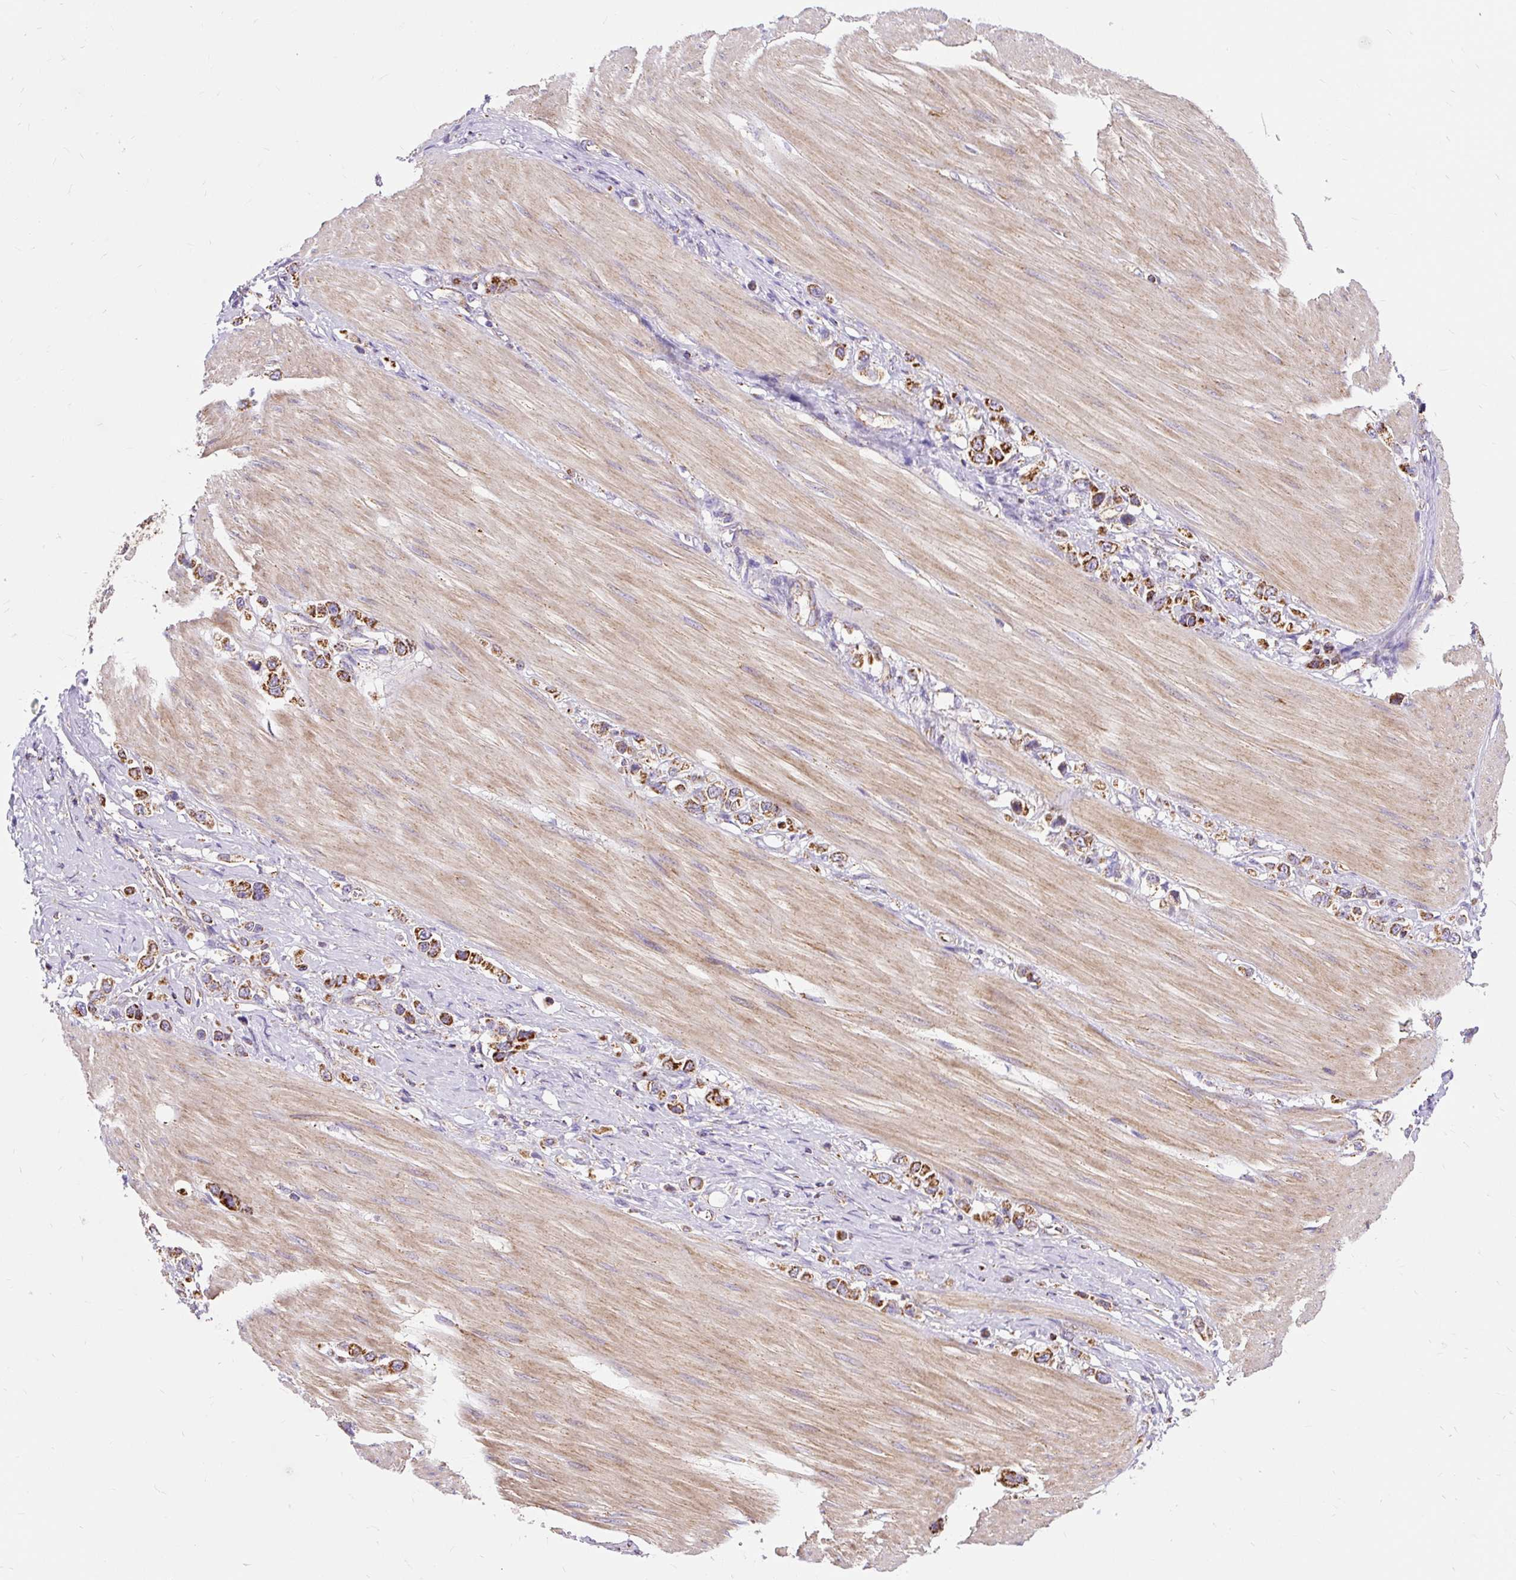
{"staining": {"intensity": "strong", "quantity": ">75%", "location": "cytoplasmic/membranous"}, "tissue": "stomach cancer", "cell_type": "Tumor cells", "image_type": "cancer", "snomed": [{"axis": "morphology", "description": "Adenocarcinoma, NOS"}, {"axis": "topography", "description": "Stomach"}], "caption": "Strong cytoplasmic/membranous staining for a protein is seen in about >75% of tumor cells of adenocarcinoma (stomach) using immunohistochemistry (IHC).", "gene": "CEP290", "patient": {"sex": "female", "age": 65}}